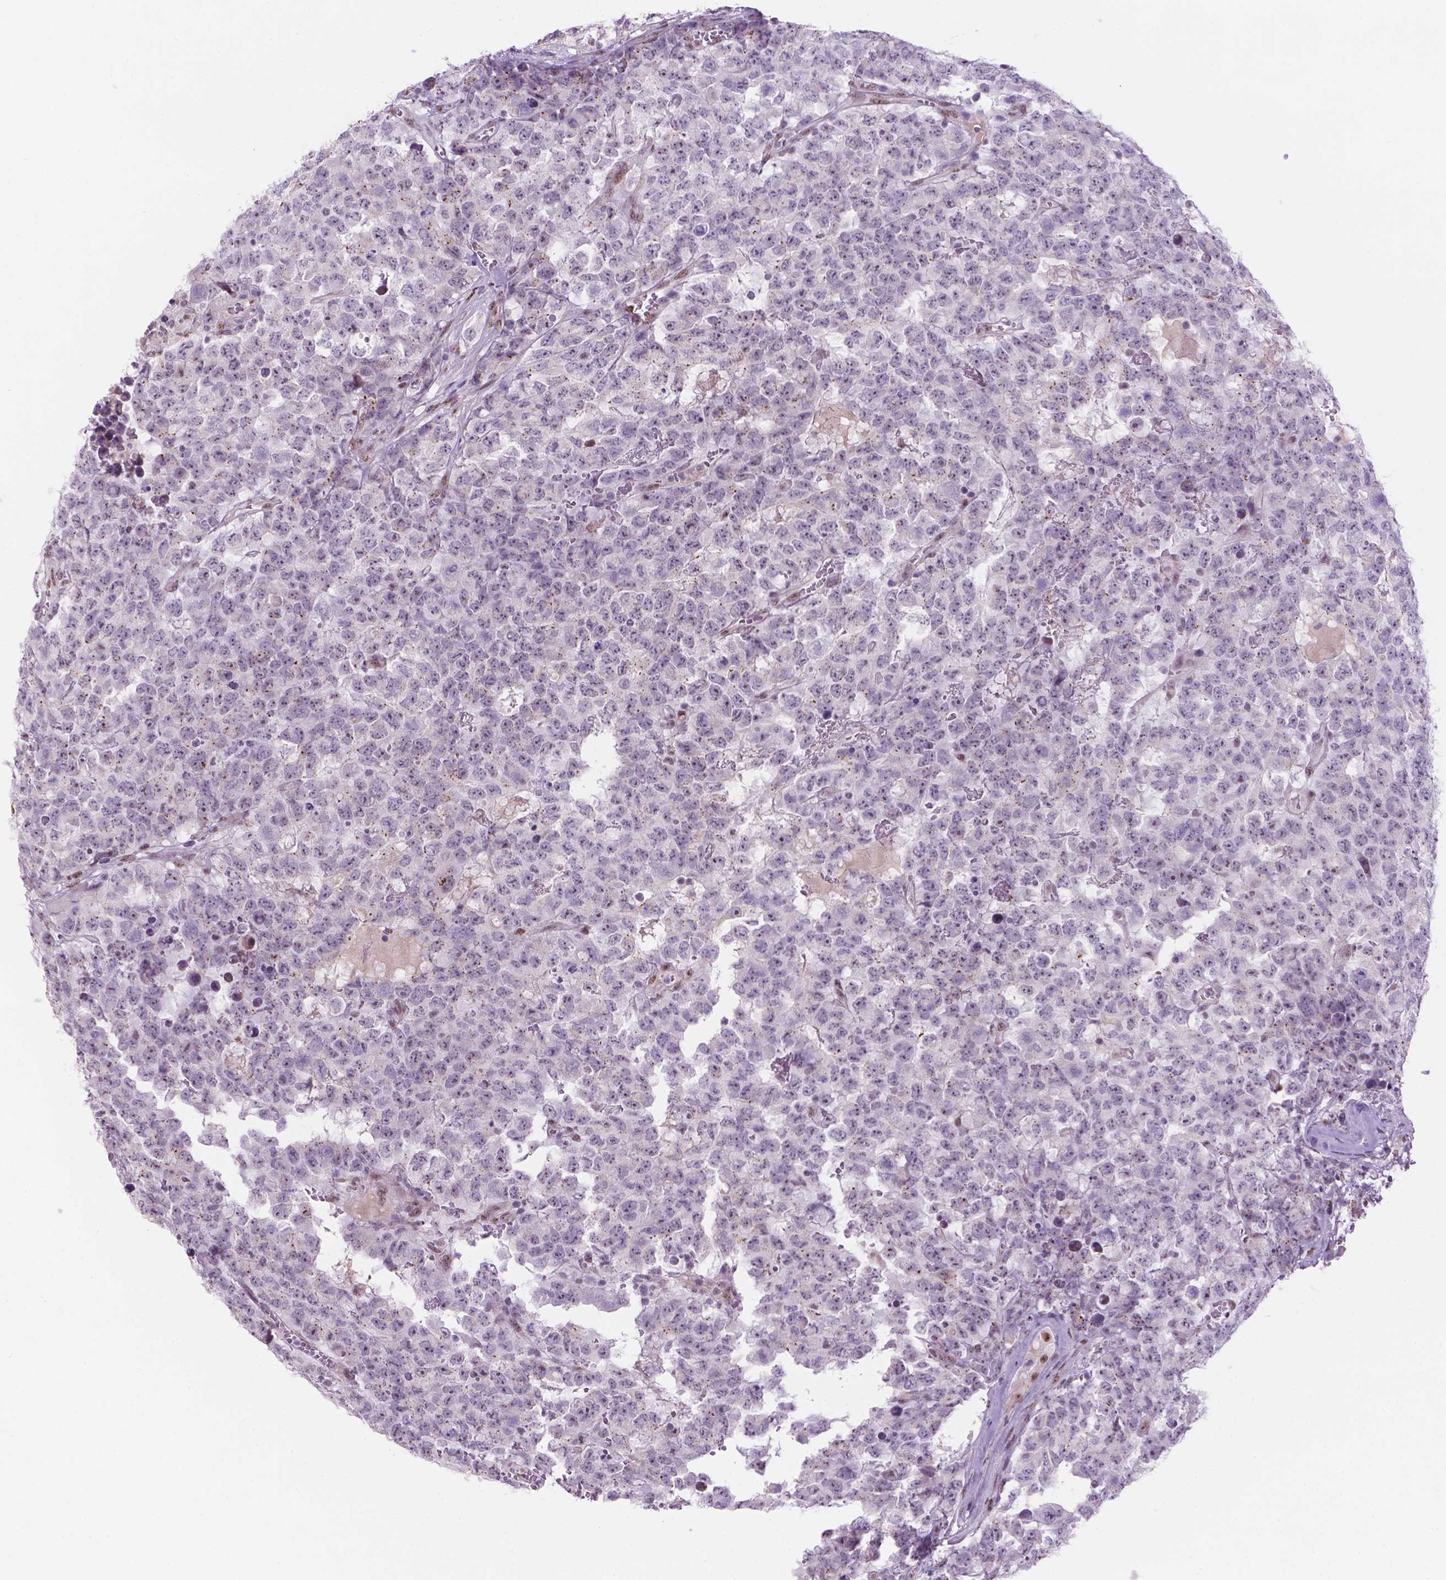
{"staining": {"intensity": "negative", "quantity": "none", "location": "none"}, "tissue": "testis cancer", "cell_type": "Tumor cells", "image_type": "cancer", "snomed": [{"axis": "morphology", "description": "Carcinoma, Embryonal, NOS"}, {"axis": "topography", "description": "Testis"}], "caption": "Testis cancer was stained to show a protein in brown. There is no significant expression in tumor cells.", "gene": "C18orf21", "patient": {"sex": "male", "age": 23}}